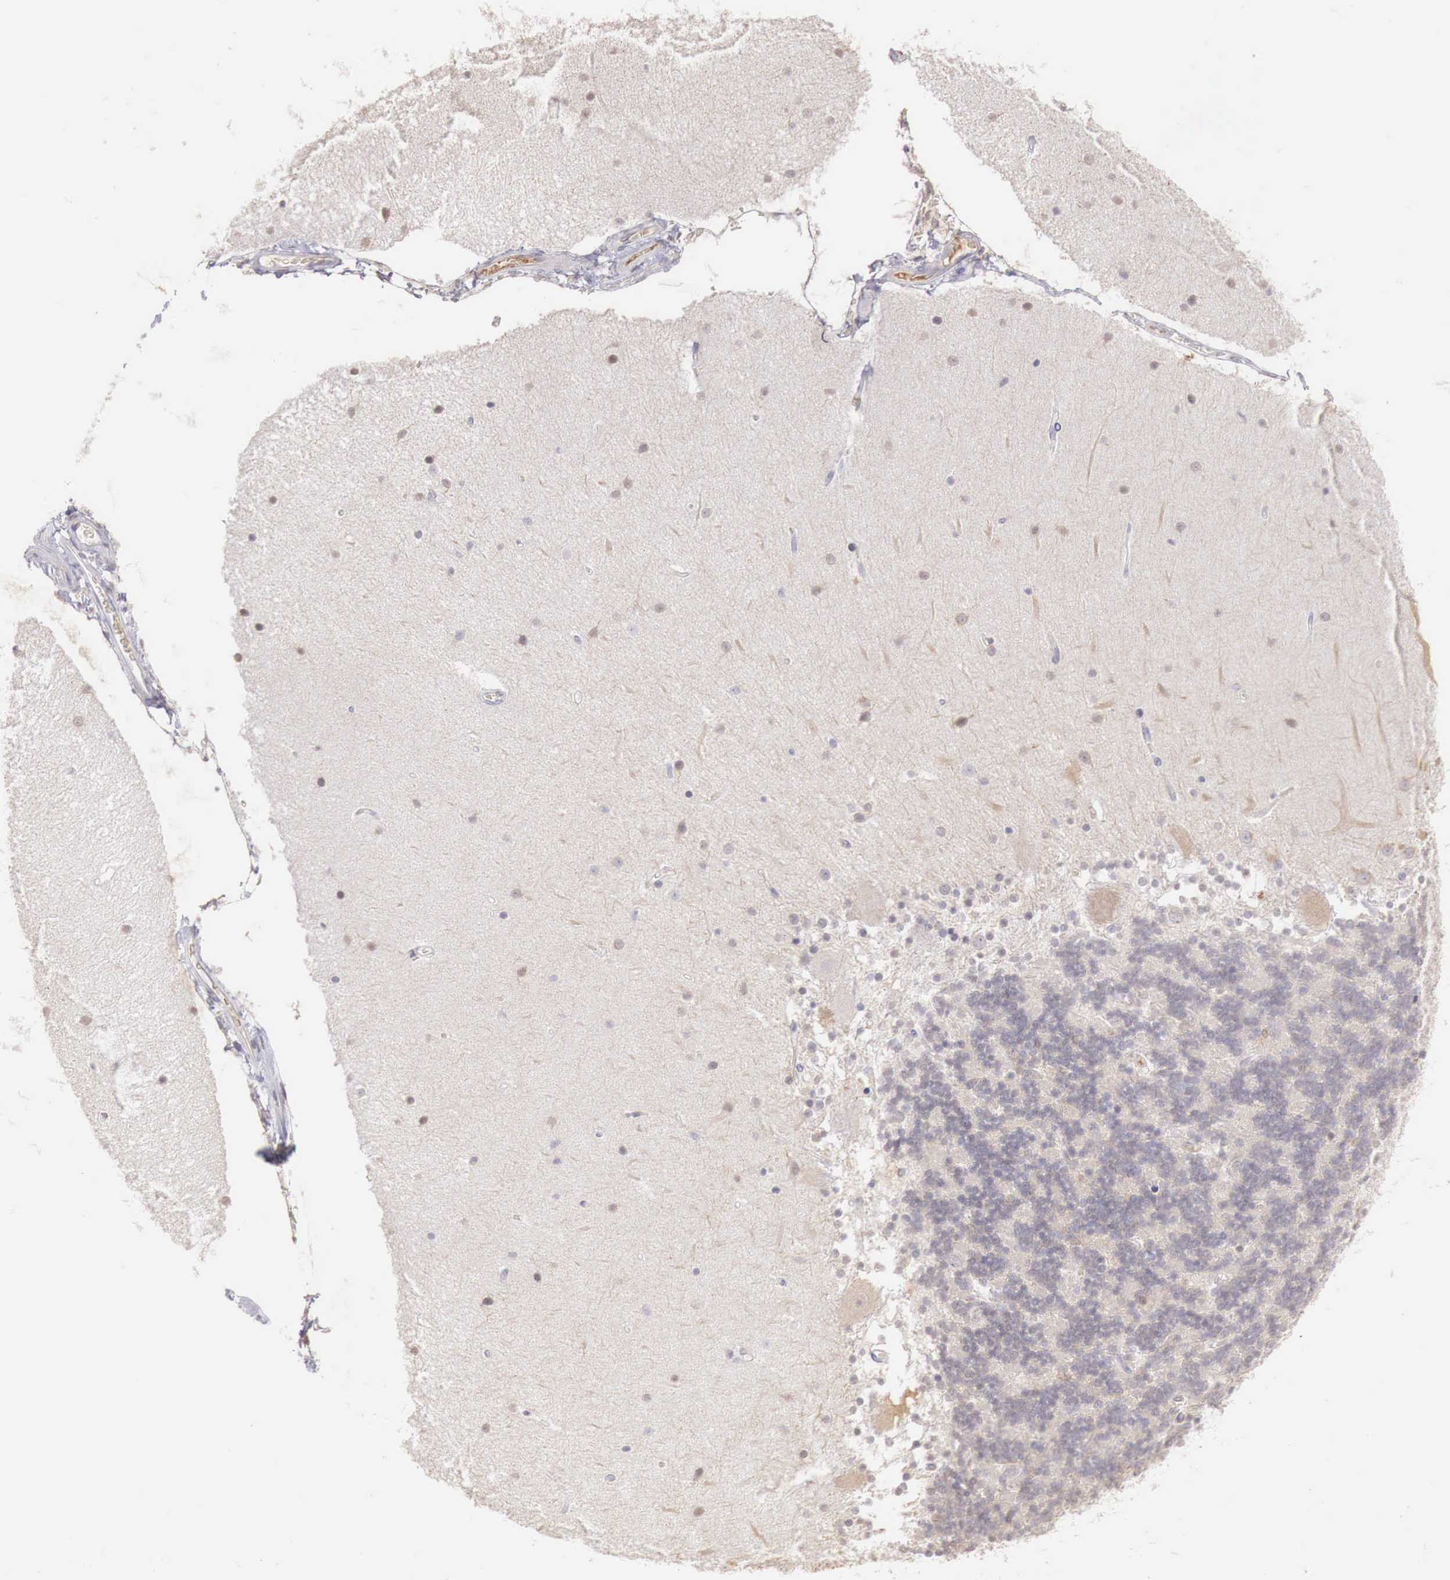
{"staining": {"intensity": "negative", "quantity": "none", "location": "none"}, "tissue": "cerebellum", "cell_type": "Cells in granular layer", "image_type": "normal", "snomed": [{"axis": "morphology", "description": "Normal tissue, NOS"}, {"axis": "topography", "description": "Cerebellum"}], "caption": "There is no significant expression in cells in granular layer of cerebellum. Brightfield microscopy of IHC stained with DAB (brown) and hematoxylin (blue), captured at high magnification.", "gene": "XPNPEP2", "patient": {"sex": "female", "age": 54}}